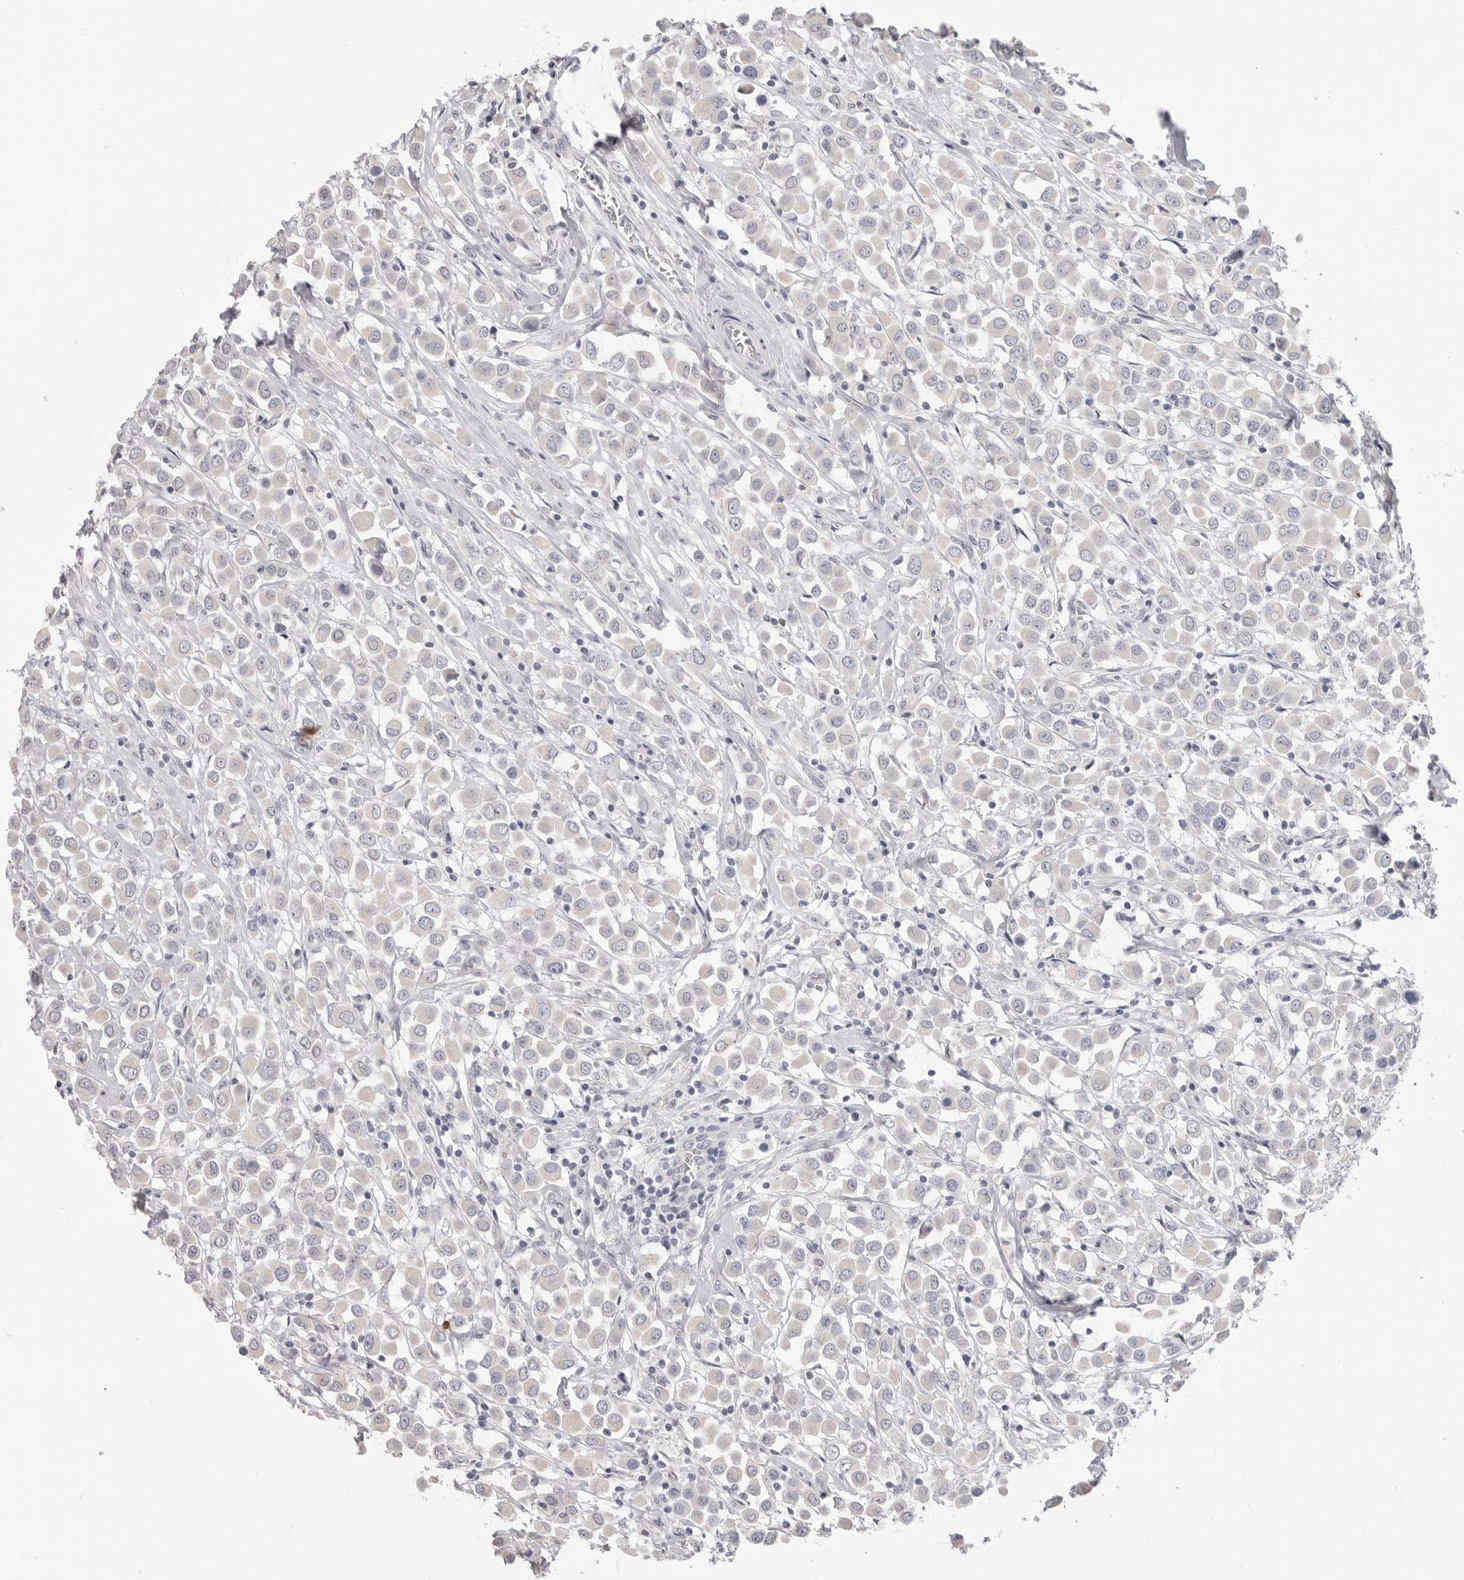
{"staining": {"intensity": "negative", "quantity": "none", "location": "none"}, "tissue": "breast cancer", "cell_type": "Tumor cells", "image_type": "cancer", "snomed": [{"axis": "morphology", "description": "Duct carcinoma"}, {"axis": "topography", "description": "Breast"}], "caption": "A high-resolution photomicrograph shows immunohistochemistry (IHC) staining of infiltrating ductal carcinoma (breast), which reveals no significant staining in tumor cells.", "gene": "XIRP1", "patient": {"sex": "female", "age": 61}}